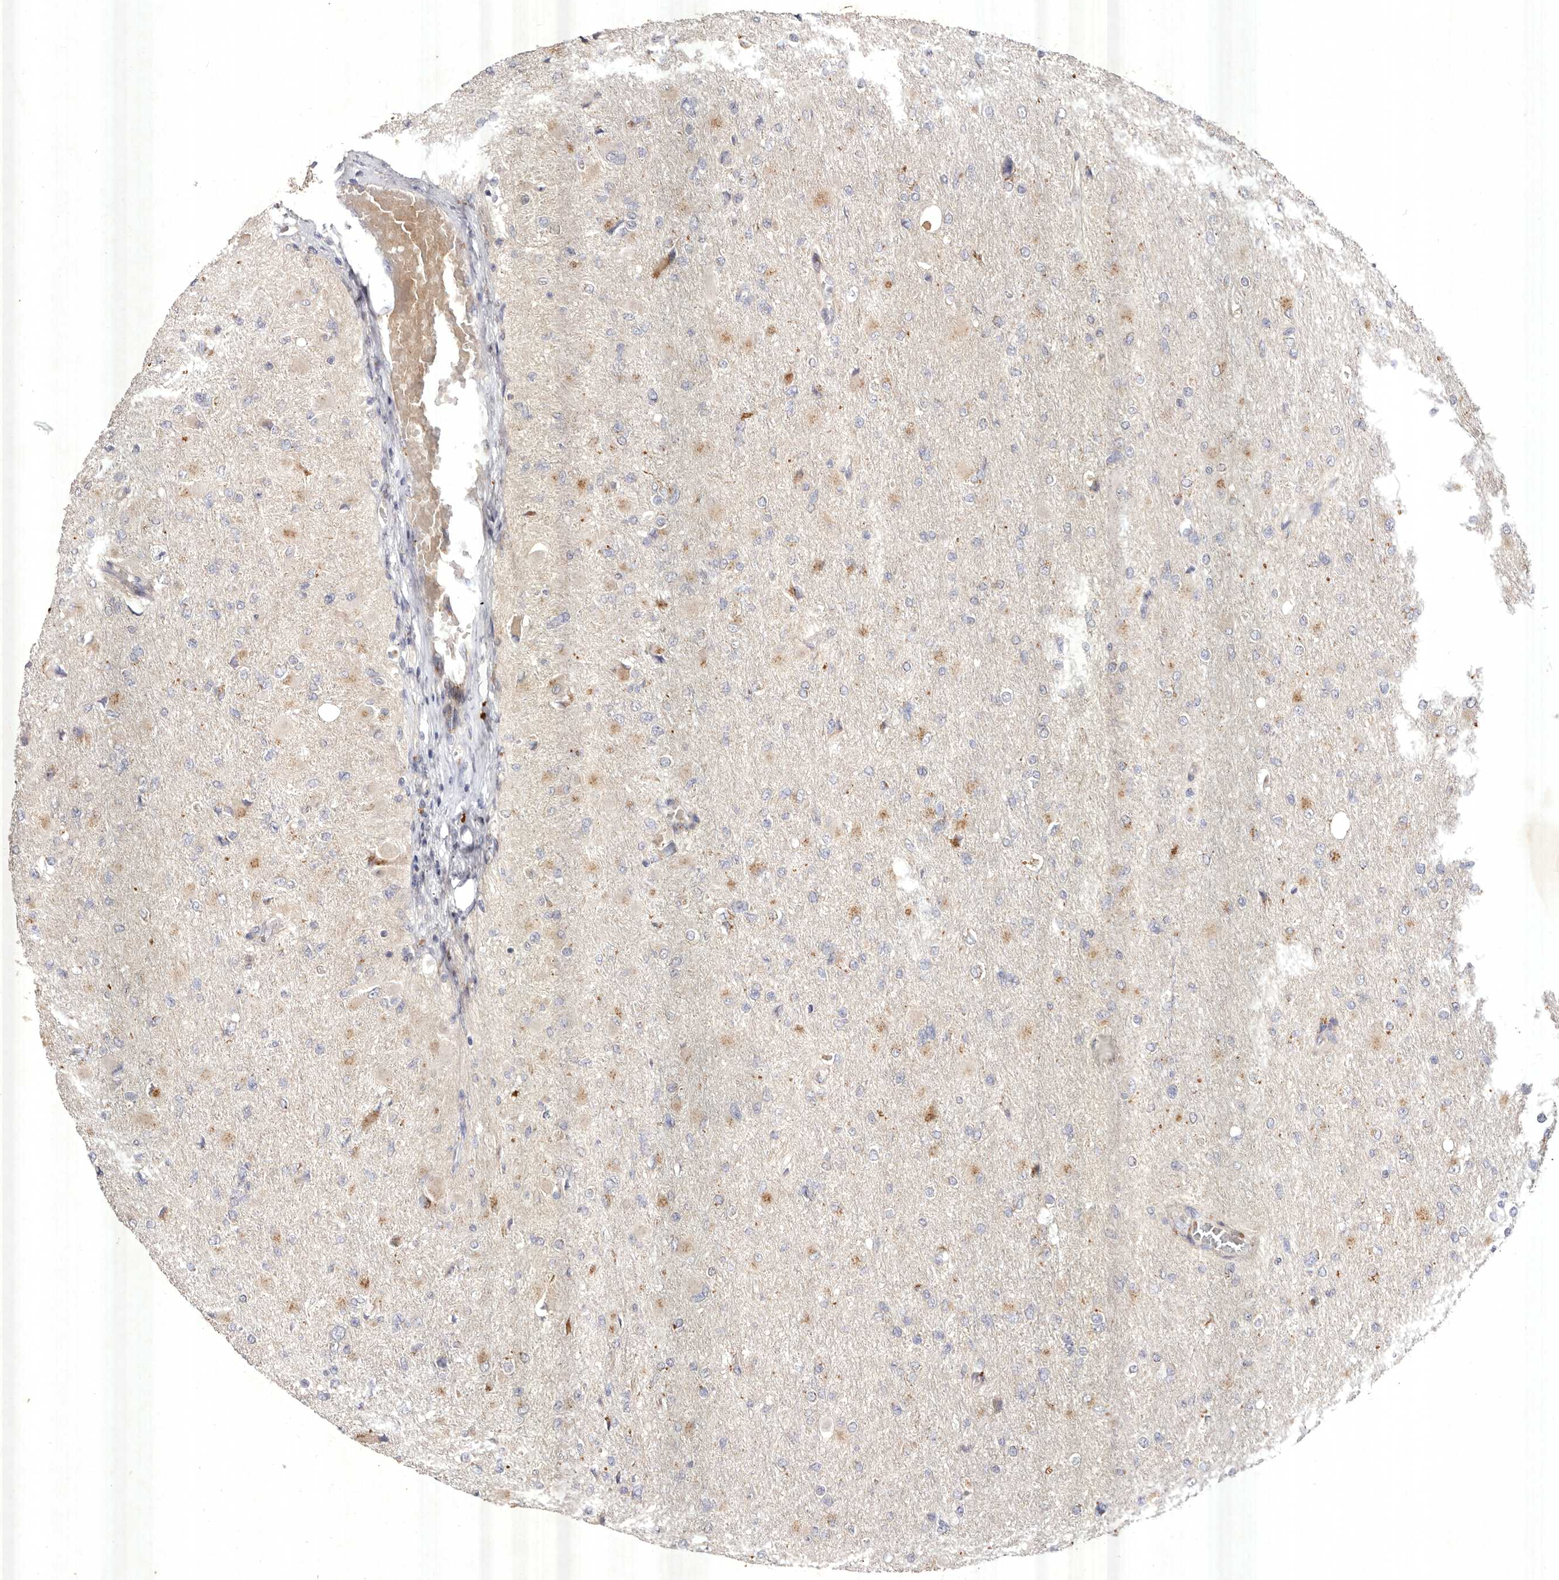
{"staining": {"intensity": "moderate", "quantity": "<25%", "location": "cytoplasmic/membranous"}, "tissue": "glioma", "cell_type": "Tumor cells", "image_type": "cancer", "snomed": [{"axis": "morphology", "description": "Glioma, malignant, High grade"}, {"axis": "topography", "description": "Cerebral cortex"}], "caption": "Tumor cells exhibit low levels of moderate cytoplasmic/membranous positivity in about <25% of cells in glioma.", "gene": "USP24", "patient": {"sex": "female", "age": 36}}